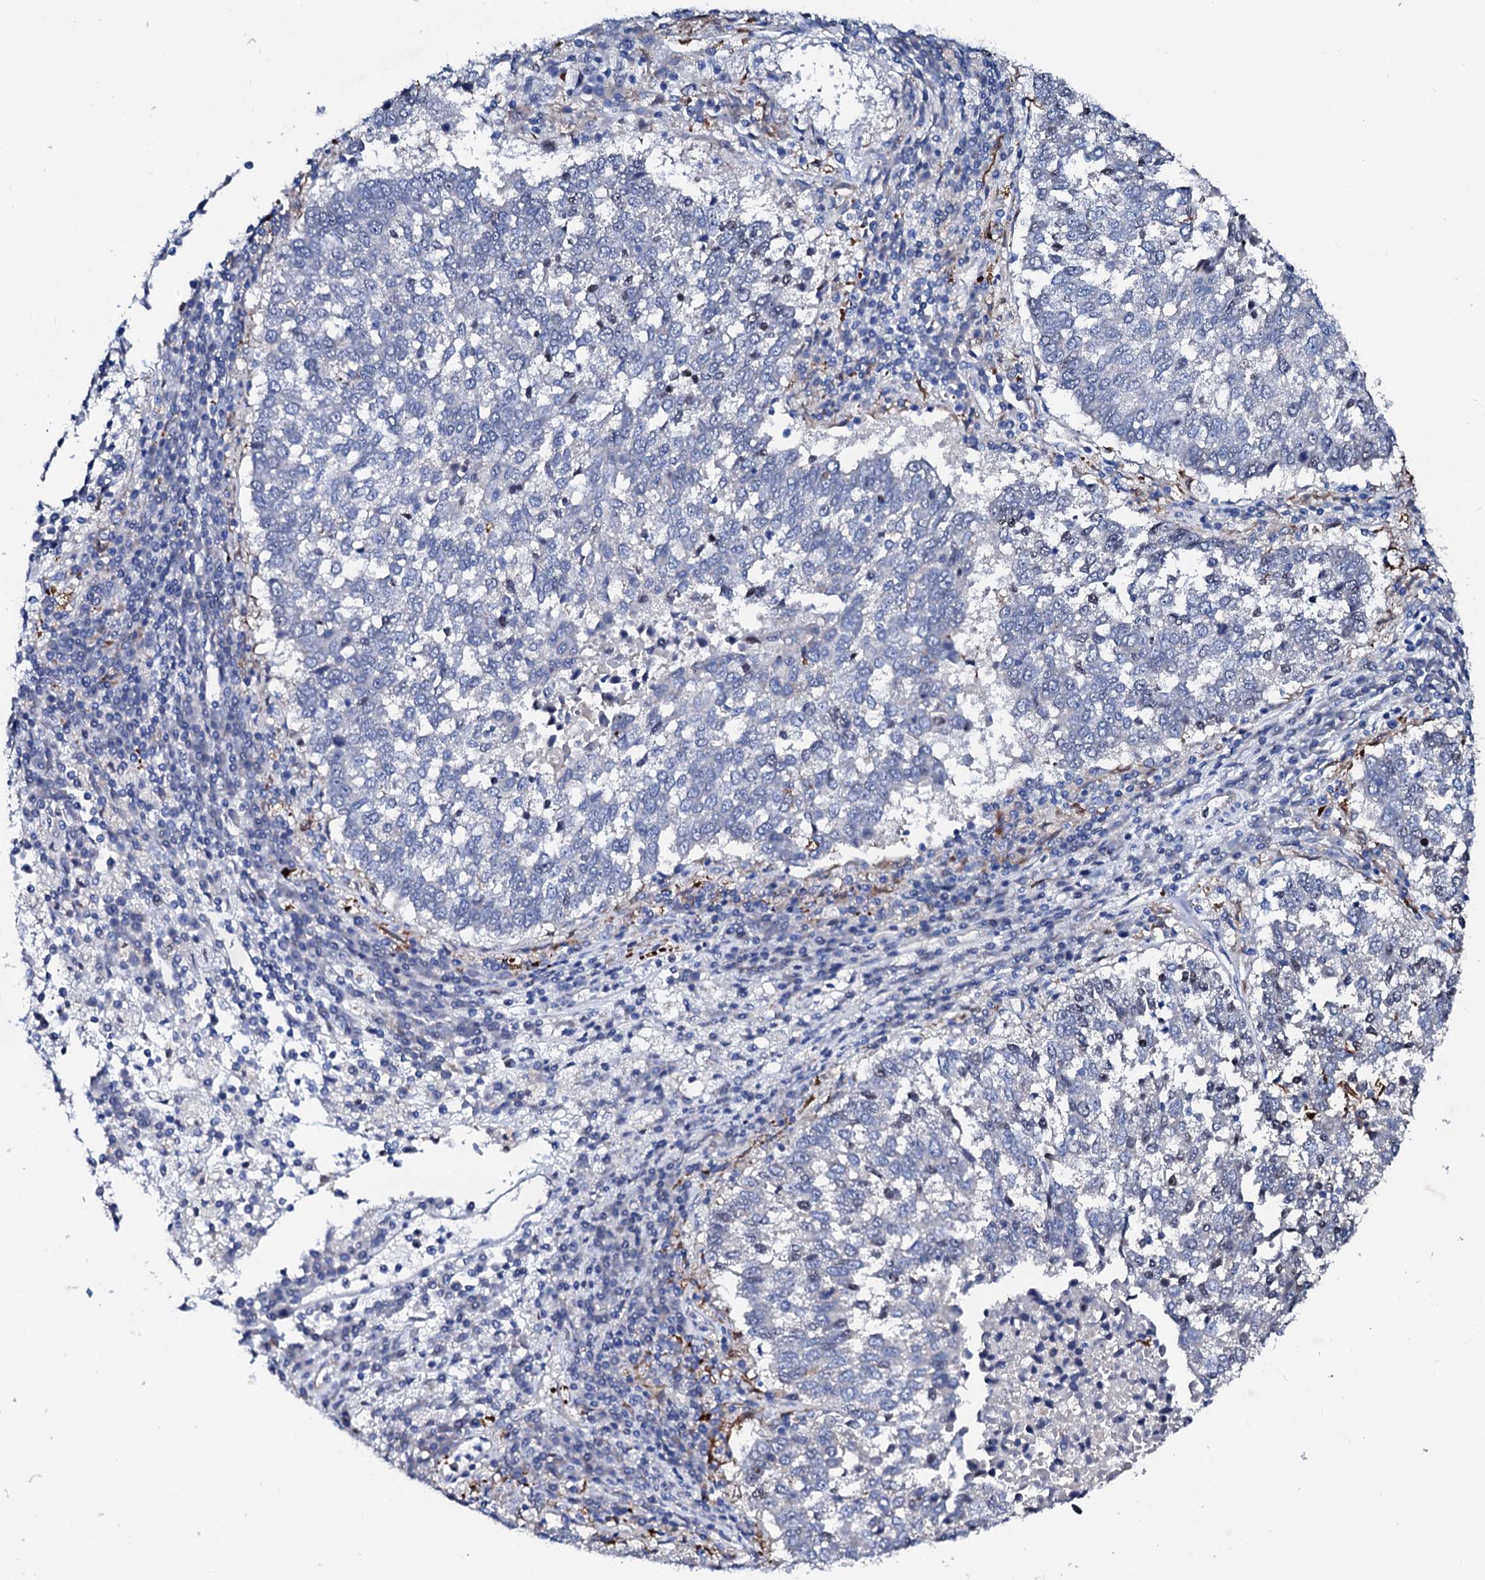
{"staining": {"intensity": "negative", "quantity": "none", "location": "none"}, "tissue": "lung cancer", "cell_type": "Tumor cells", "image_type": "cancer", "snomed": [{"axis": "morphology", "description": "Squamous cell carcinoma, NOS"}, {"axis": "topography", "description": "Lung"}], "caption": "Immunohistochemistry (IHC) histopathology image of human lung squamous cell carcinoma stained for a protein (brown), which demonstrates no positivity in tumor cells.", "gene": "TRDN", "patient": {"sex": "male", "age": 73}}